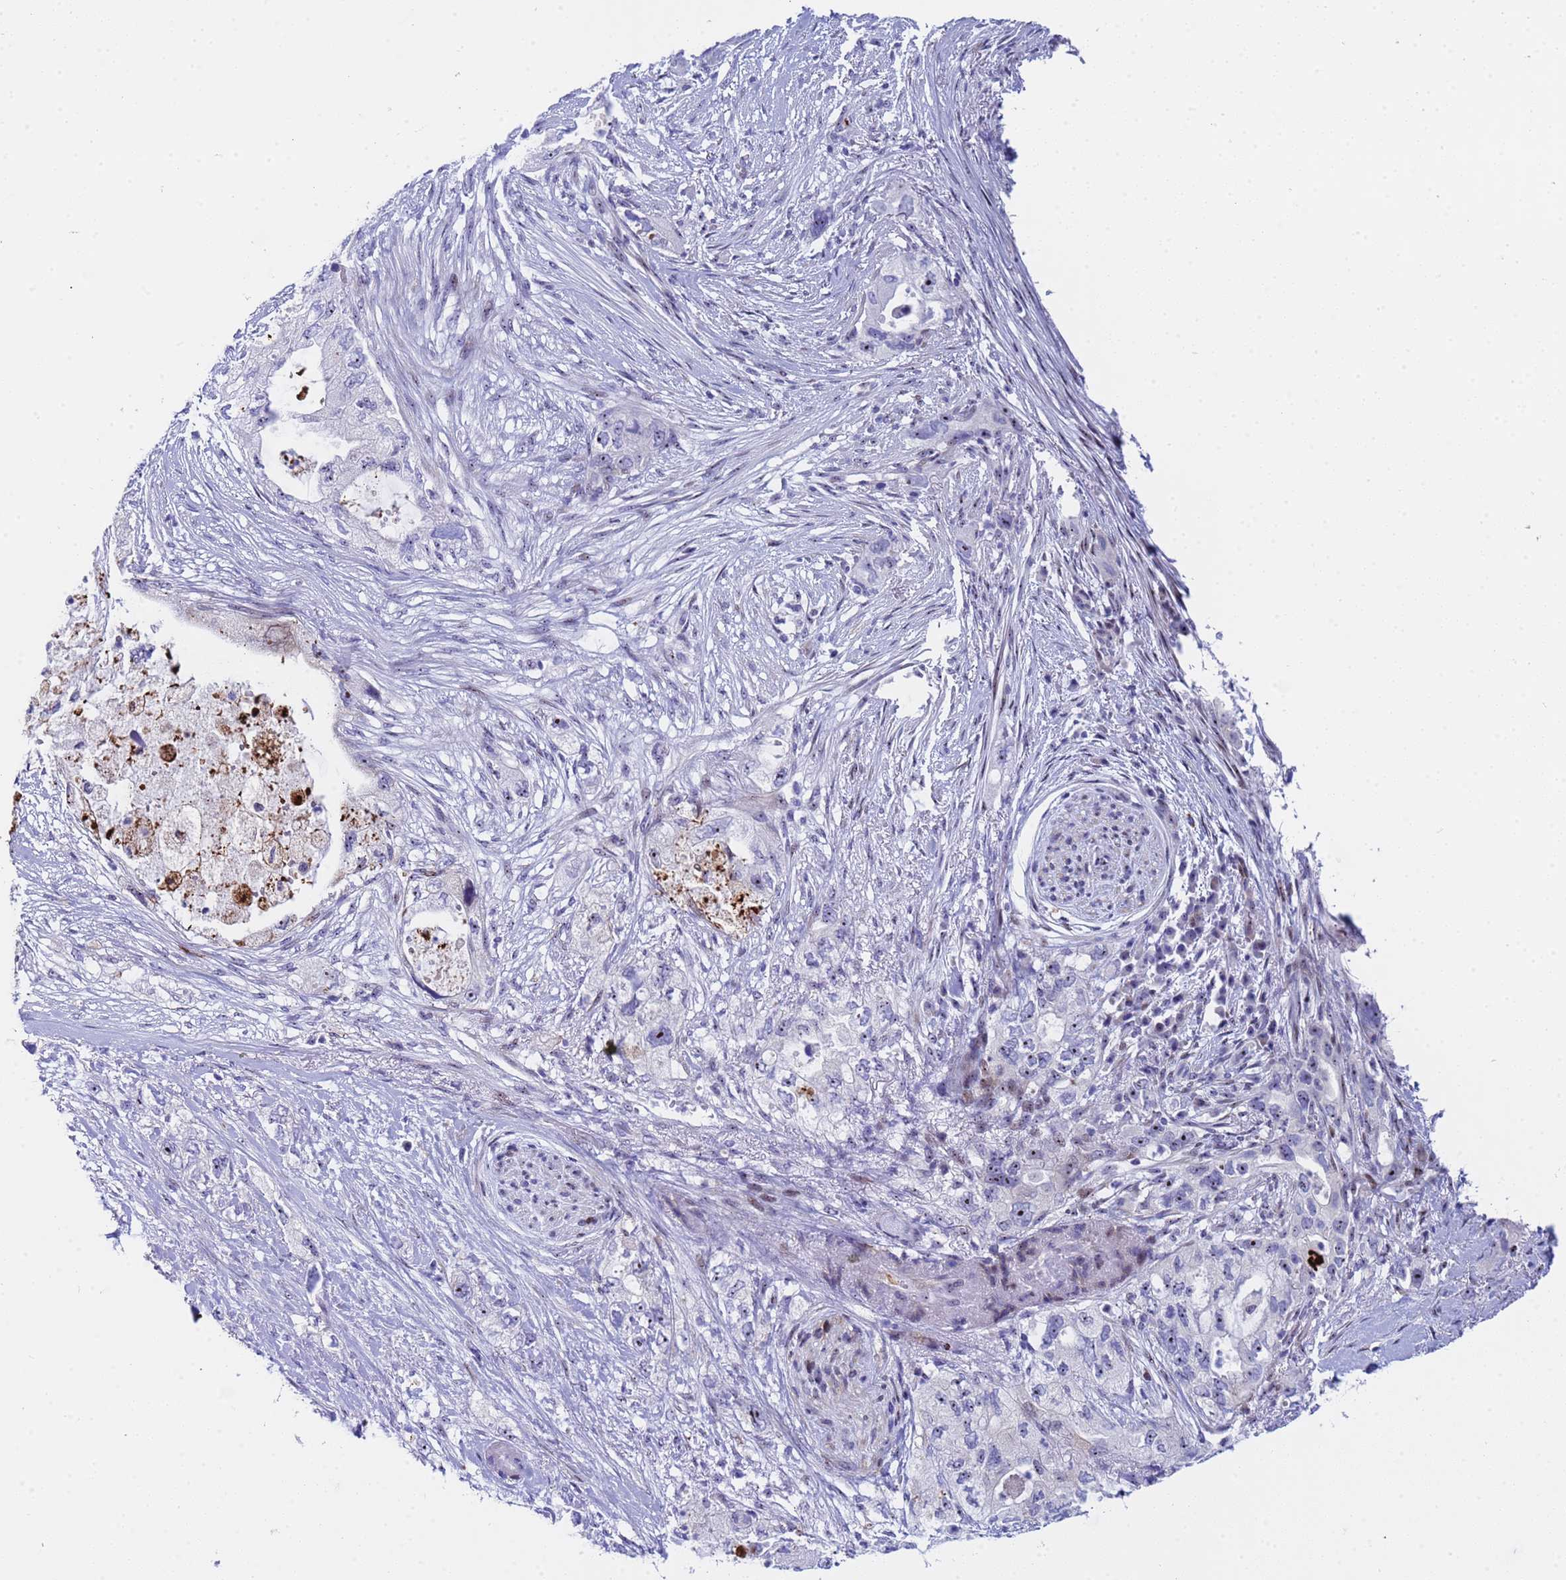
{"staining": {"intensity": "negative", "quantity": "none", "location": "none"}, "tissue": "pancreatic cancer", "cell_type": "Tumor cells", "image_type": "cancer", "snomed": [{"axis": "morphology", "description": "Adenocarcinoma, NOS"}, {"axis": "topography", "description": "Pancreas"}], "caption": "Immunohistochemical staining of pancreatic cancer reveals no significant staining in tumor cells.", "gene": "POP5", "patient": {"sex": "female", "age": 73}}